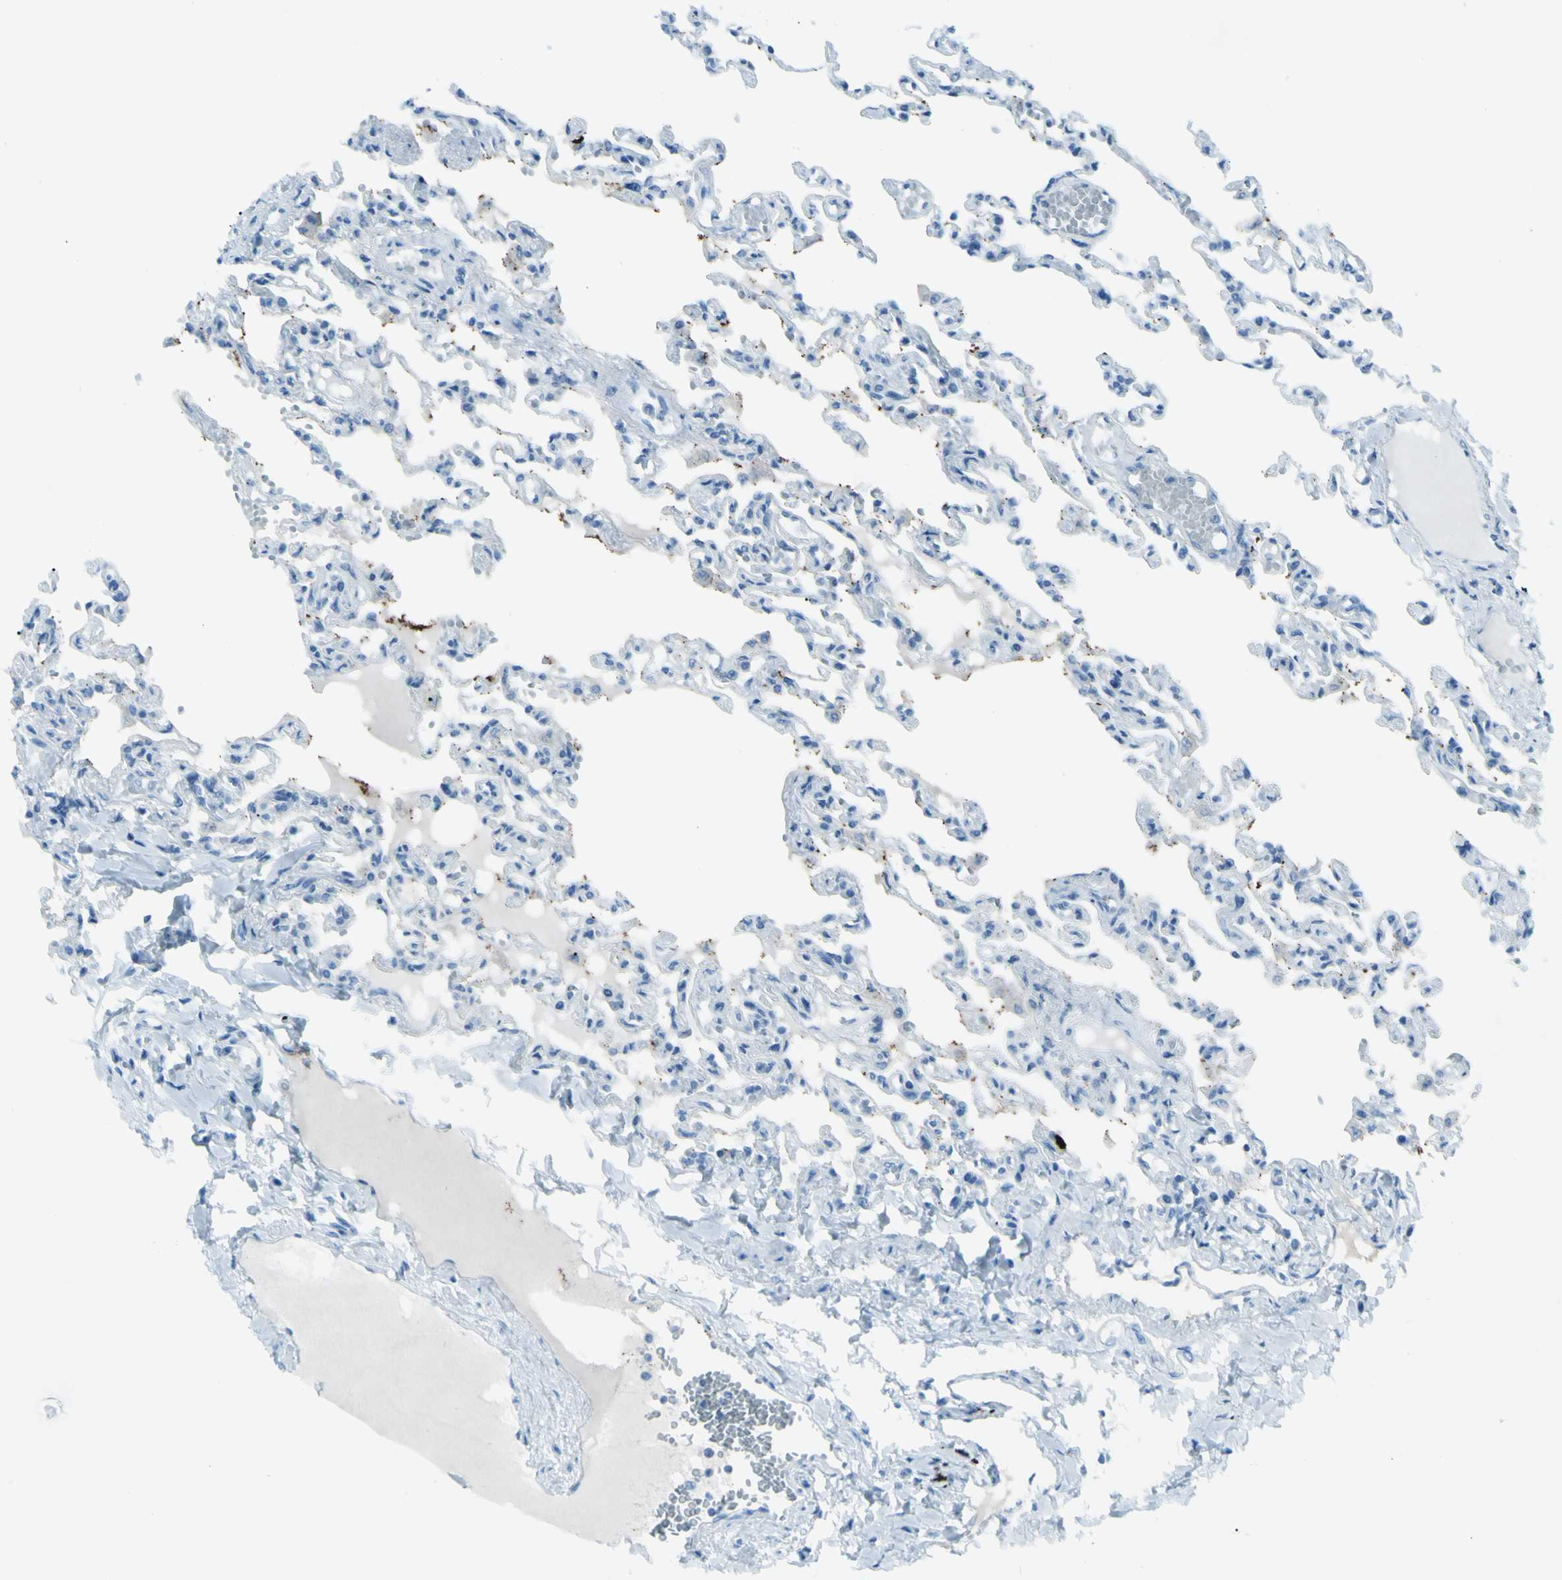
{"staining": {"intensity": "negative", "quantity": "none", "location": "none"}, "tissue": "lung", "cell_type": "Alveolar cells", "image_type": "normal", "snomed": [{"axis": "morphology", "description": "Normal tissue, NOS"}, {"axis": "topography", "description": "Lung"}], "caption": "Histopathology image shows no significant protein staining in alveolar cells of normal lung. (Brightfield microscopy of DAB (3,3'-diaminobenzidine) IHC at high magnification).", "gene": "AFP", "patient": {"sex": "male", "age": 21}}